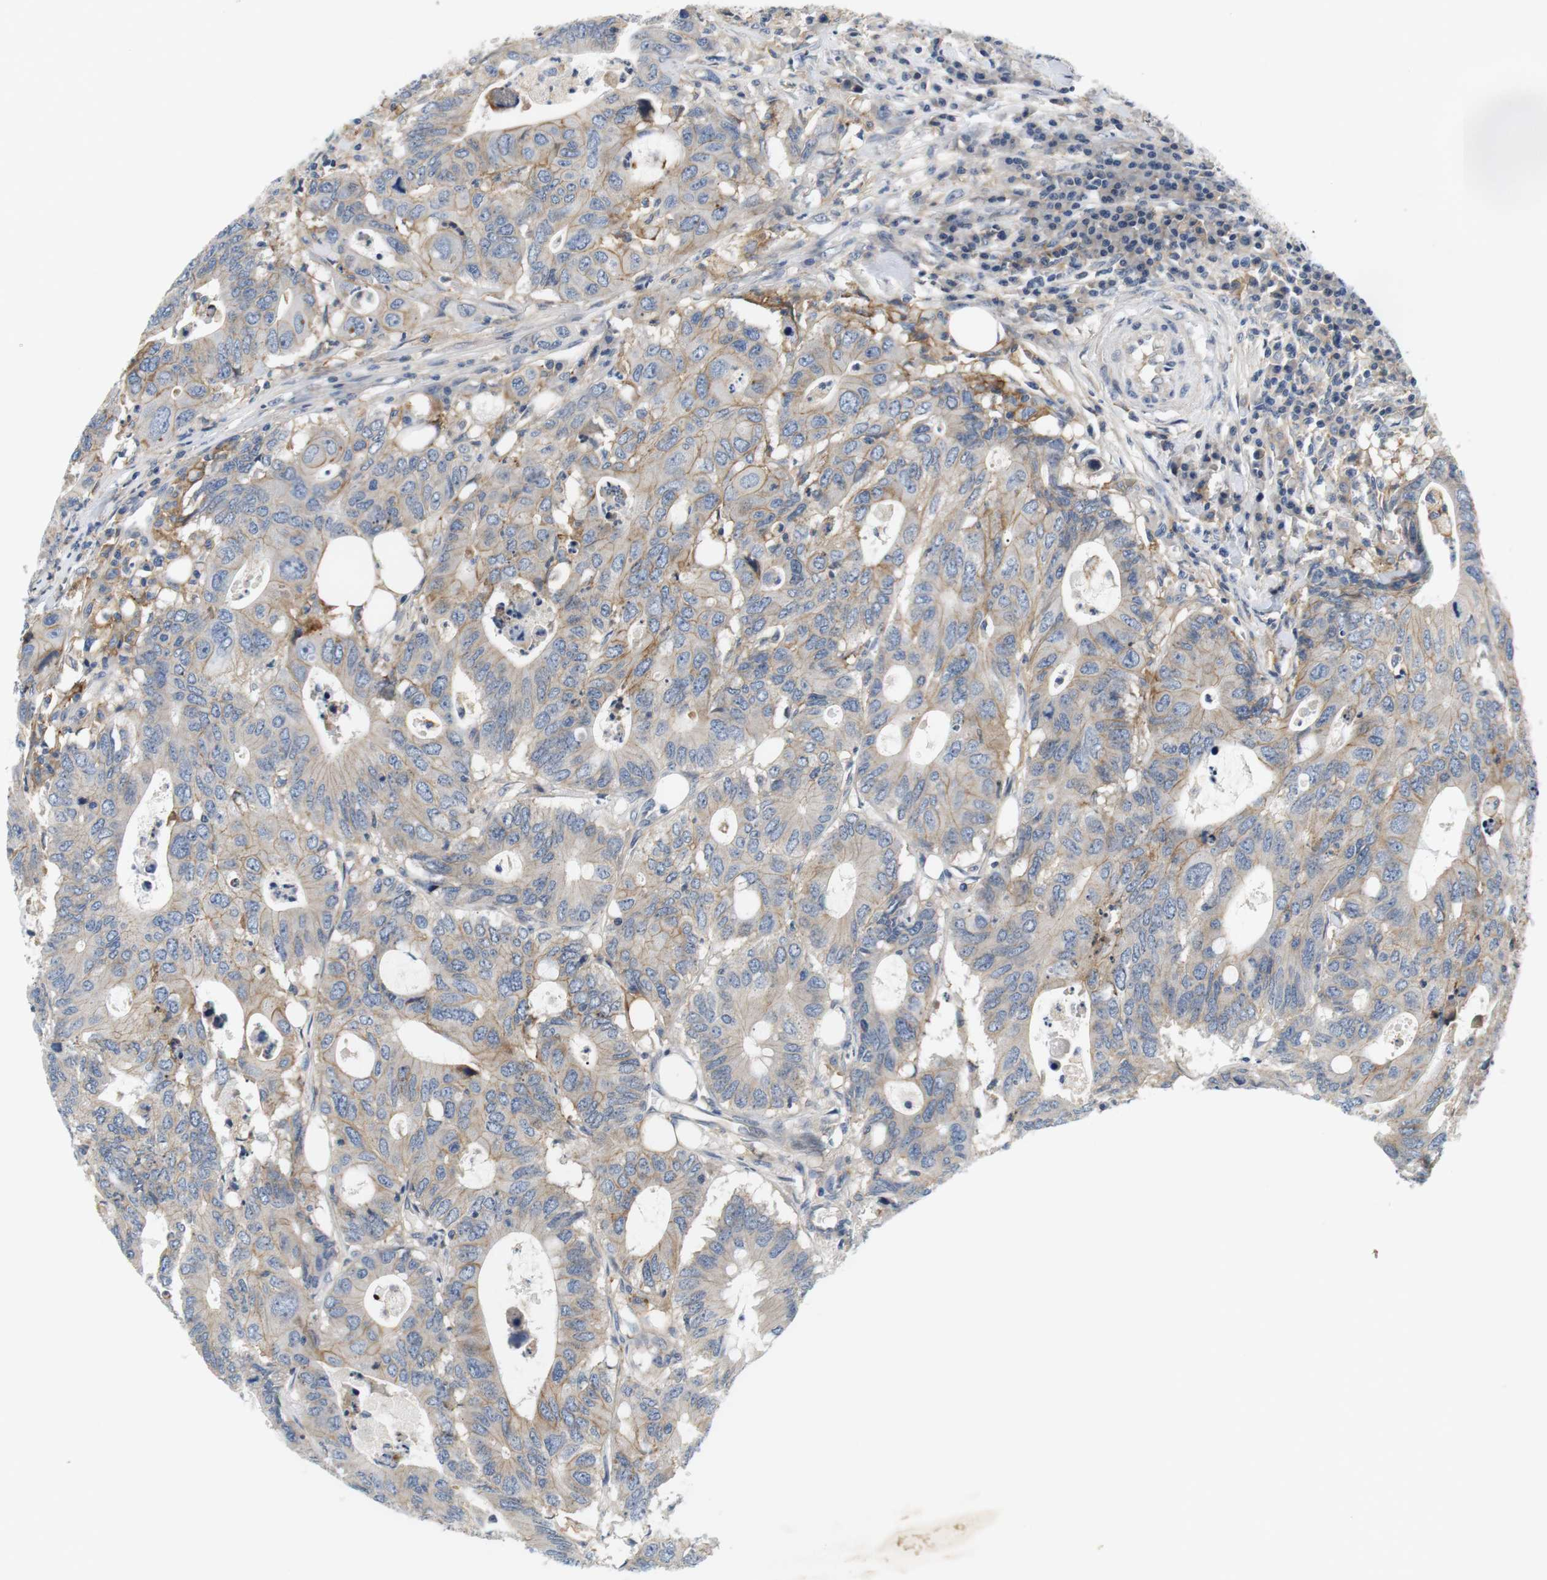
{"staining": {"intensity": "moderate", "quantity": "<25%", "location": "cytoplasmic/membranous"}, "tissue": "colorectal cancer", "cell_type": "Tumor cells", "image_type": "cancer", "snomed": [{"axis": "morphology", "description": "Adenocarcinoma, NOS"}, {"axis": "topography", "description": "Colon"}], "caption": "IHC (DAB (3,3'-diaminobenzidine)) staining of colorectal cancer exhibits moderate cytoplasmic/membranous protein expression in about <25% of tumor cells. (Brightfield microscopy of DAB IHC at high magnification).", "gene": "SLC30A1", "patient": {"sex": "male", "age": 71}}